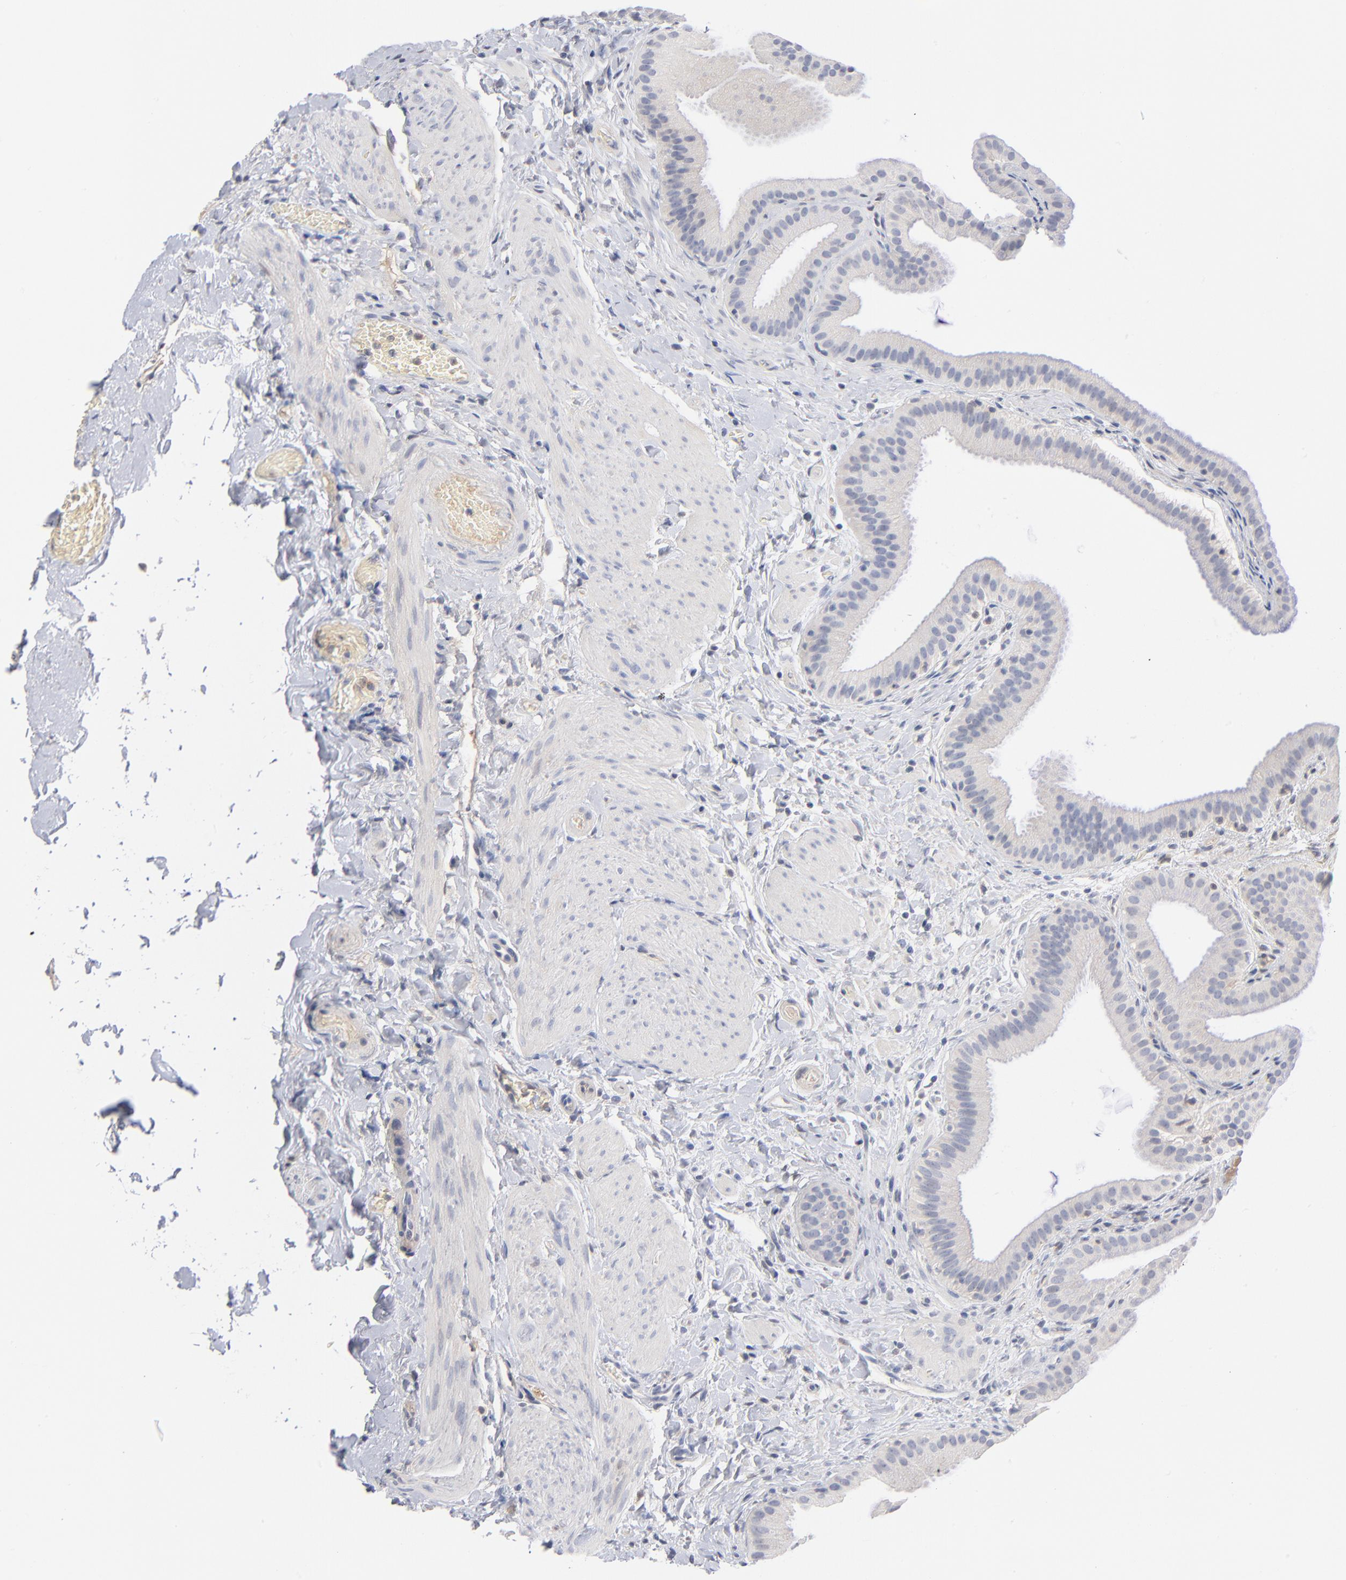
{"staining": {"intensity": "negative", "quantity": "none", "location": "none"}, "tissue": "gallbladder", "cell_type": "Glandular cells", "image_type": "normal", "snomed": [{"axis": "morphology", "description": "Normal tissue, NOS"}, {"axis": "topography", "description": "Gallbladder"}], "caption": "An image of human gallbladder is negative for staining in glandular cells. (DAB immunohistochemistry (IHC) with hematoxylin counter stain).", "gene": "F12", "patient": {"sex": "female", "age": 63}}